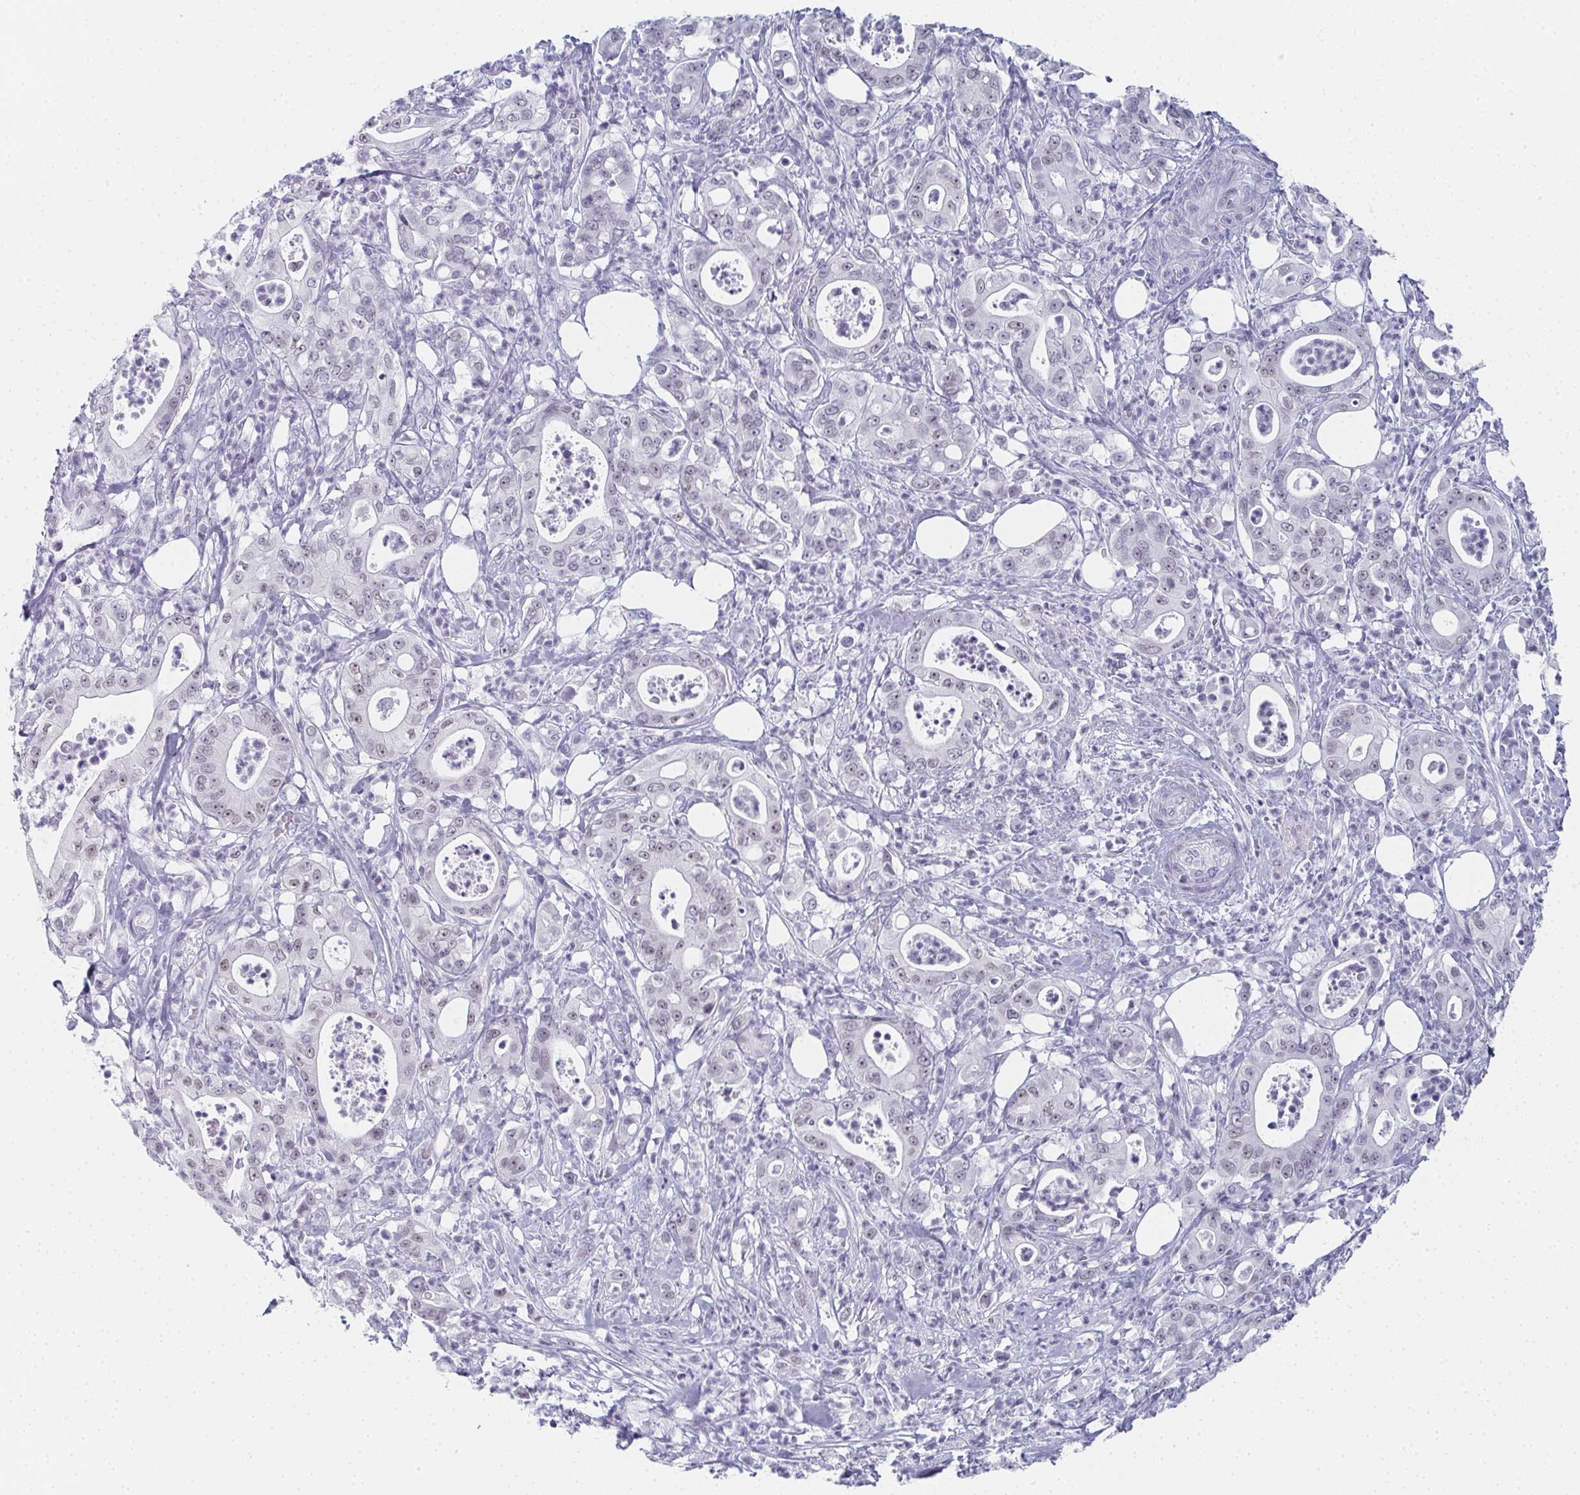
{"staining": {"intensity": "weak", "quantity": "<25%", "location": "nuclear"}, "tissue": "pancreatic cancer", "cell_type": "Tumor cells", "image_type": "cancer", "snomed": [{"axis": "morphology", "description": "Adenocarcinoma, NOS"}, {"axis": "topography", "description": "Pancreas"}], "caption": "Immunohistochemistry (IHC) histopathology image of human adenocarcinoma (pancreatic) stained for a protein (brown), which reveals no expression in tumor cells.", "gene": "PYCR3", "patient": {"sex": "male", "age": 71}}